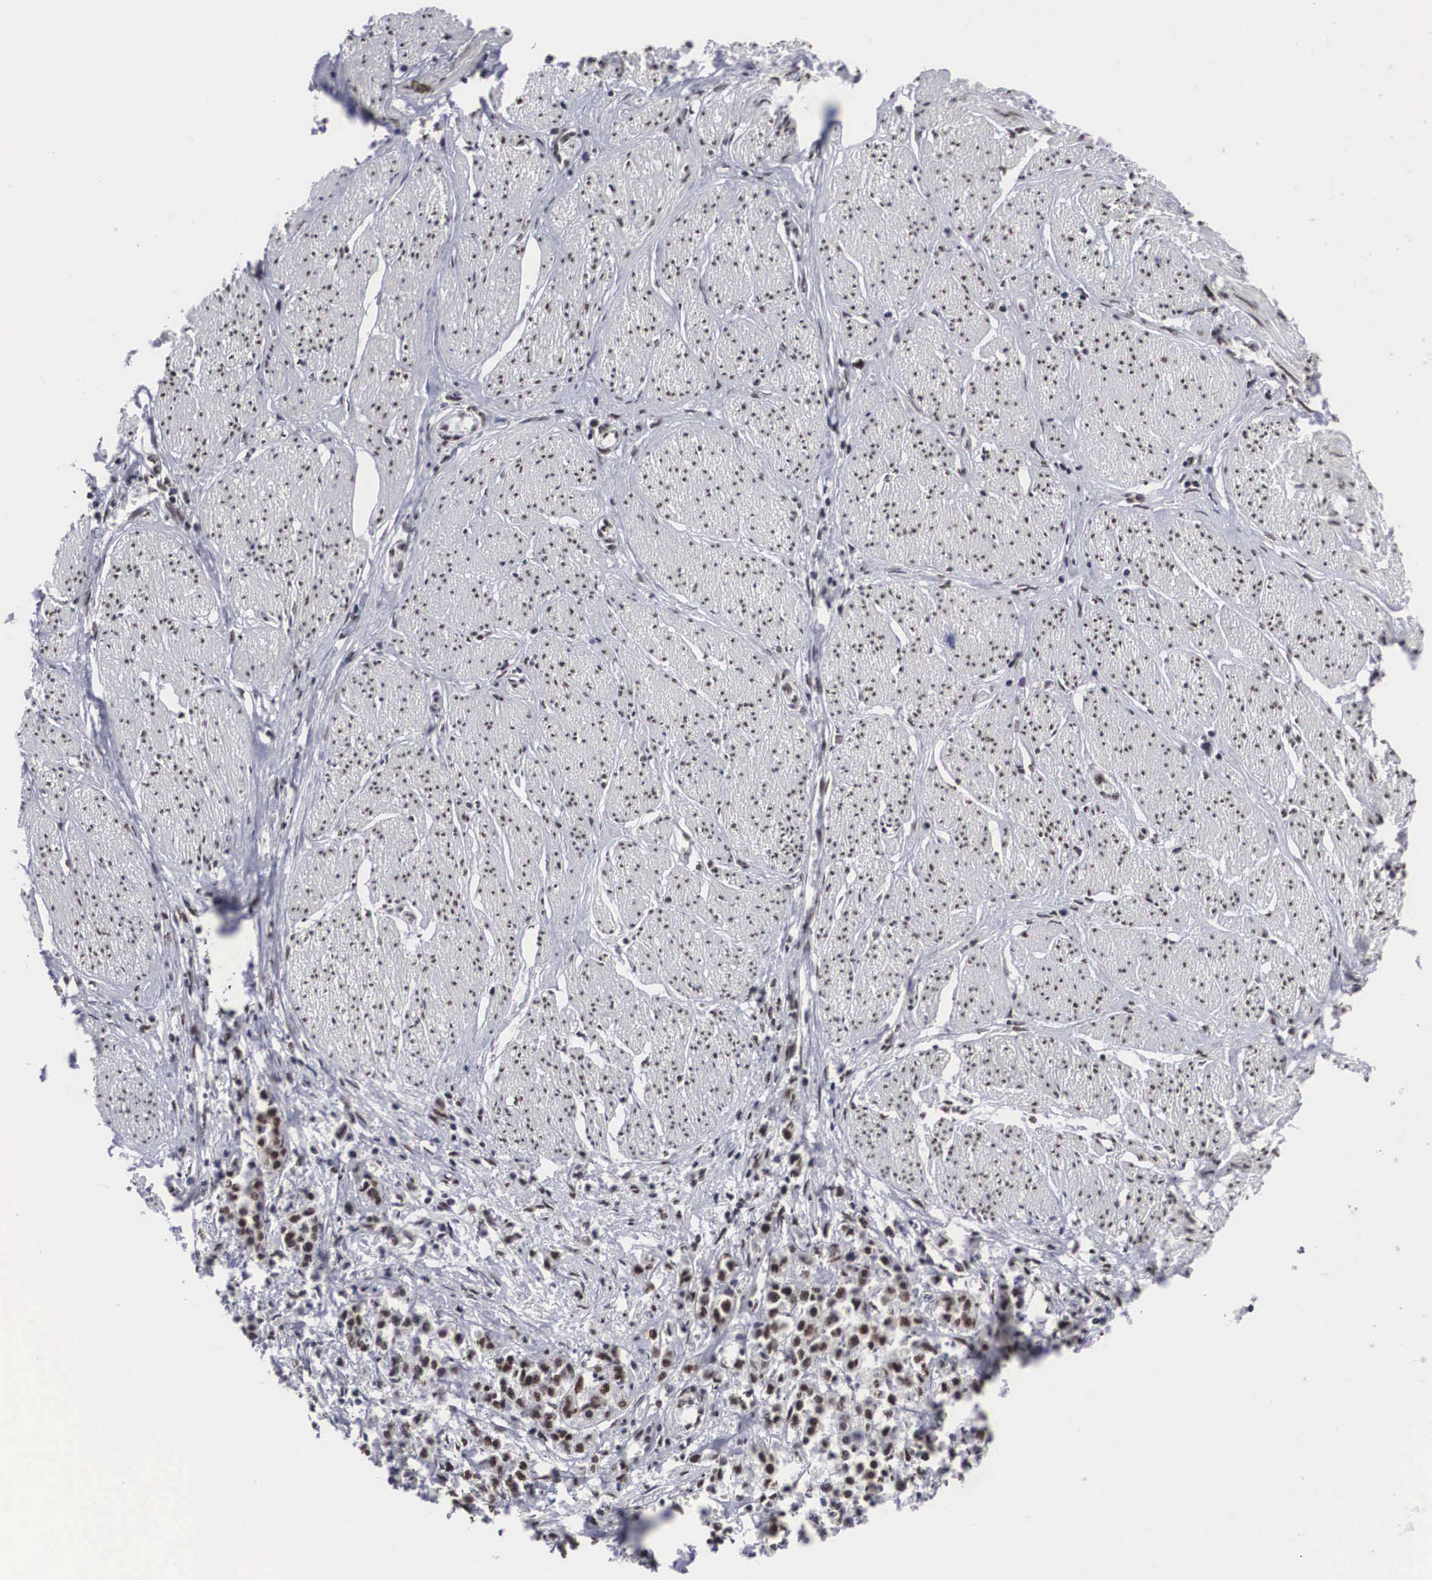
{"staining": {"intensity": "moderate", "quantity": "25%-75%", "location": "nuclear"}, "tissue": "stomach cancer", "cell_type": "Tumor cells", "image_type": "cancer", "snomed": [{"axis": "morphology", "description": "Adenocarcinoma, NOS"}, {"axis": "topography", "description": "Stomach"}], "caption": "About 25%-75% of tumor cells in human stomach cancer demonstrate moderate nuclear protein expression as visualized by brown immunohistochemical staining.", "gene": "ACIN1", "patient": {"sex": "male", "age": 72}}